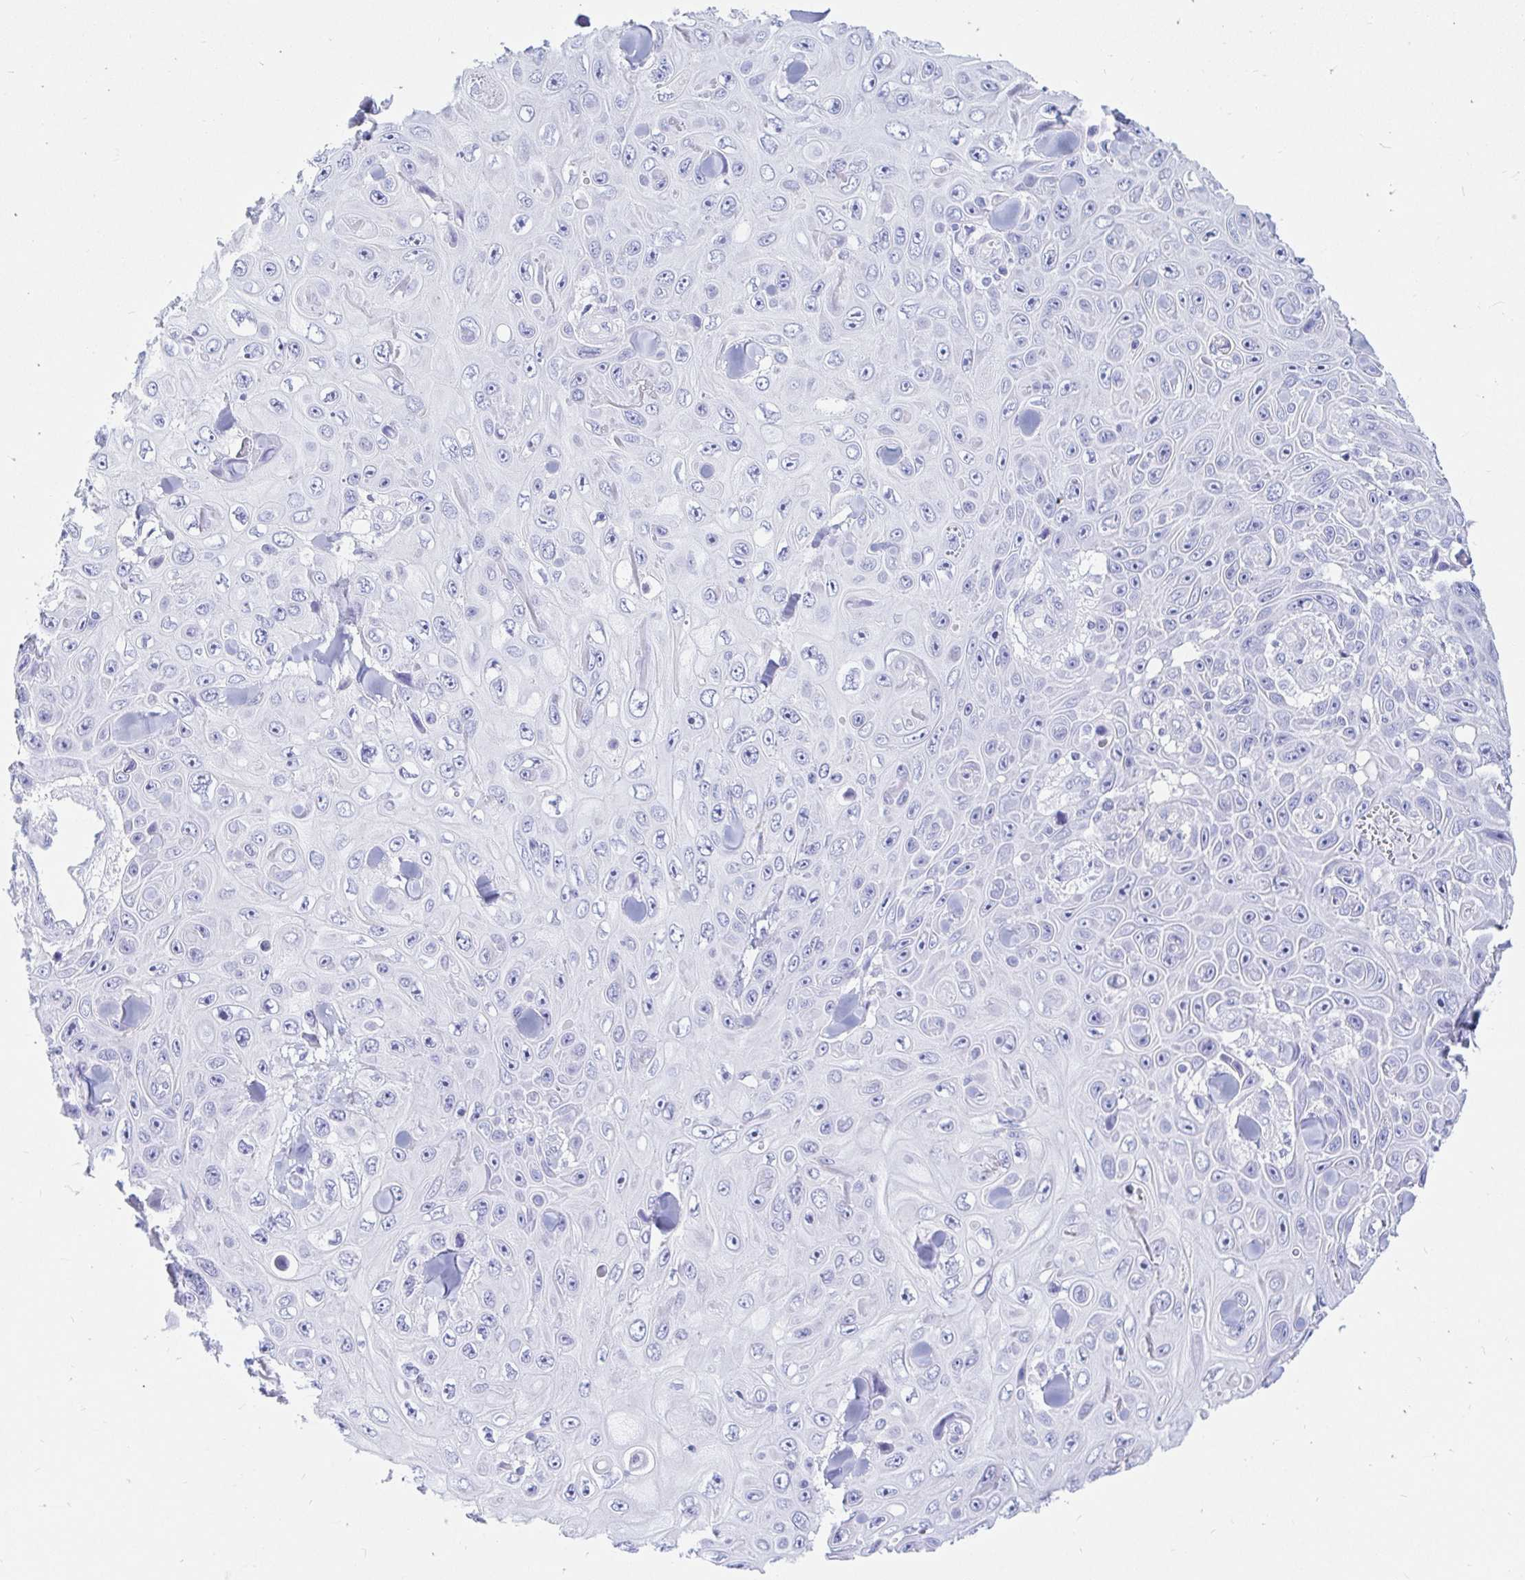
{"staining": {"intensity": "negative", "quantity": "none", "location": "none"}, "tissue": "skin cancer", "cell_type": "Tumor cells", "image_type": "cancer", "snomed": [{"axis": "morphology", "description": "Squamous cell carcinoma, NOS"}, {"axis": "topography", "description": "Skin"}], "caption": "There is no significant expression in tumor cells of skin cancer.", "gene": "PPP1R1B", "patient": {"sex": "male", "age": 82}}